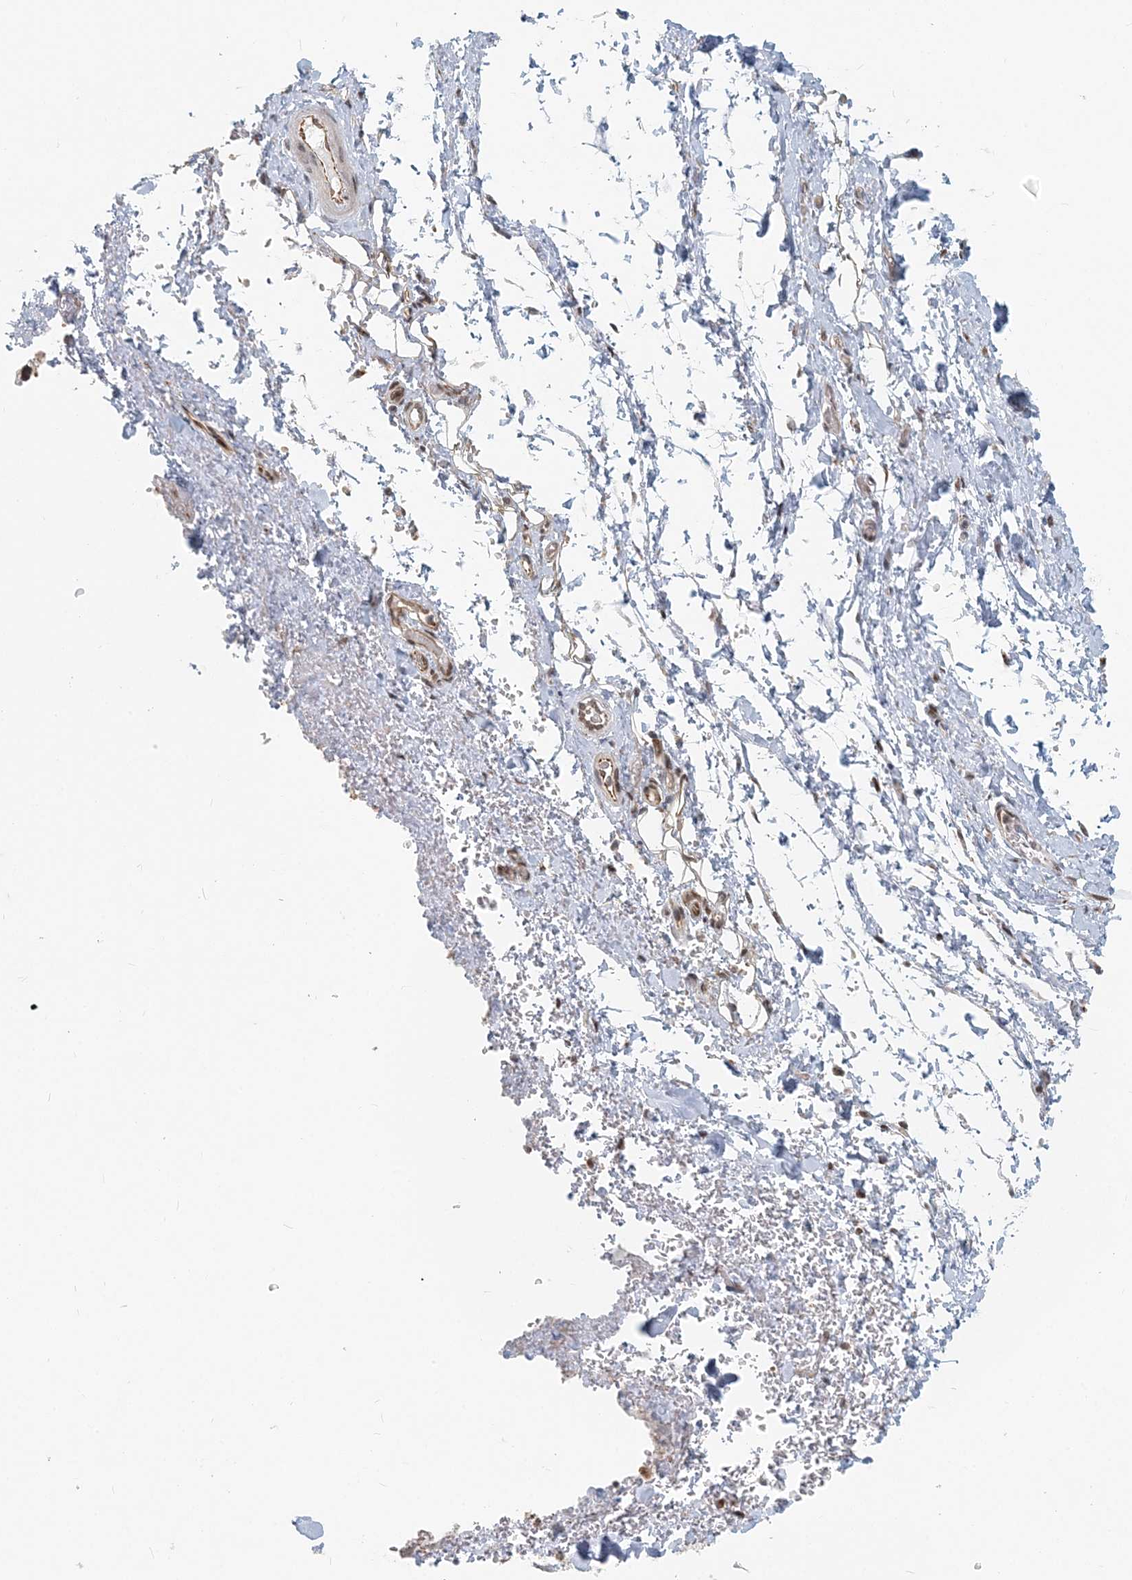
{"staining": {"intensity": "moderate", "quantity": "25%-75%", "location": "cytoplasmic/membranous,nuclear"}, "tissue": "soft tissue", "cell_type": "Fibroblasts", "image_type": "normal", "snomed": [{"axis": "morphology", "description": "Normal tissue, NOS"}, {"axis": "morphology", "description": "Adenocarcinoma, NOS"}, {"axis": "topography", "description": "Stomach, upper"}, {"axis": "topography", "description": "Peripheral nerve tissue"}], "caption": "Protein expression by IHC demonstrates moderate cytoplasmic/membranous,nuclear expression in about 25%-75% of fibroblasts in normal soft tissue. The staining was performed using DAB (3,3'-diaminobenzidine), with brown indicating positive protein expression. Nuclei are stained blue with hematoxylin.", "gene": "BAZ1B", "patient": {"sex": "male", "age": 62}}